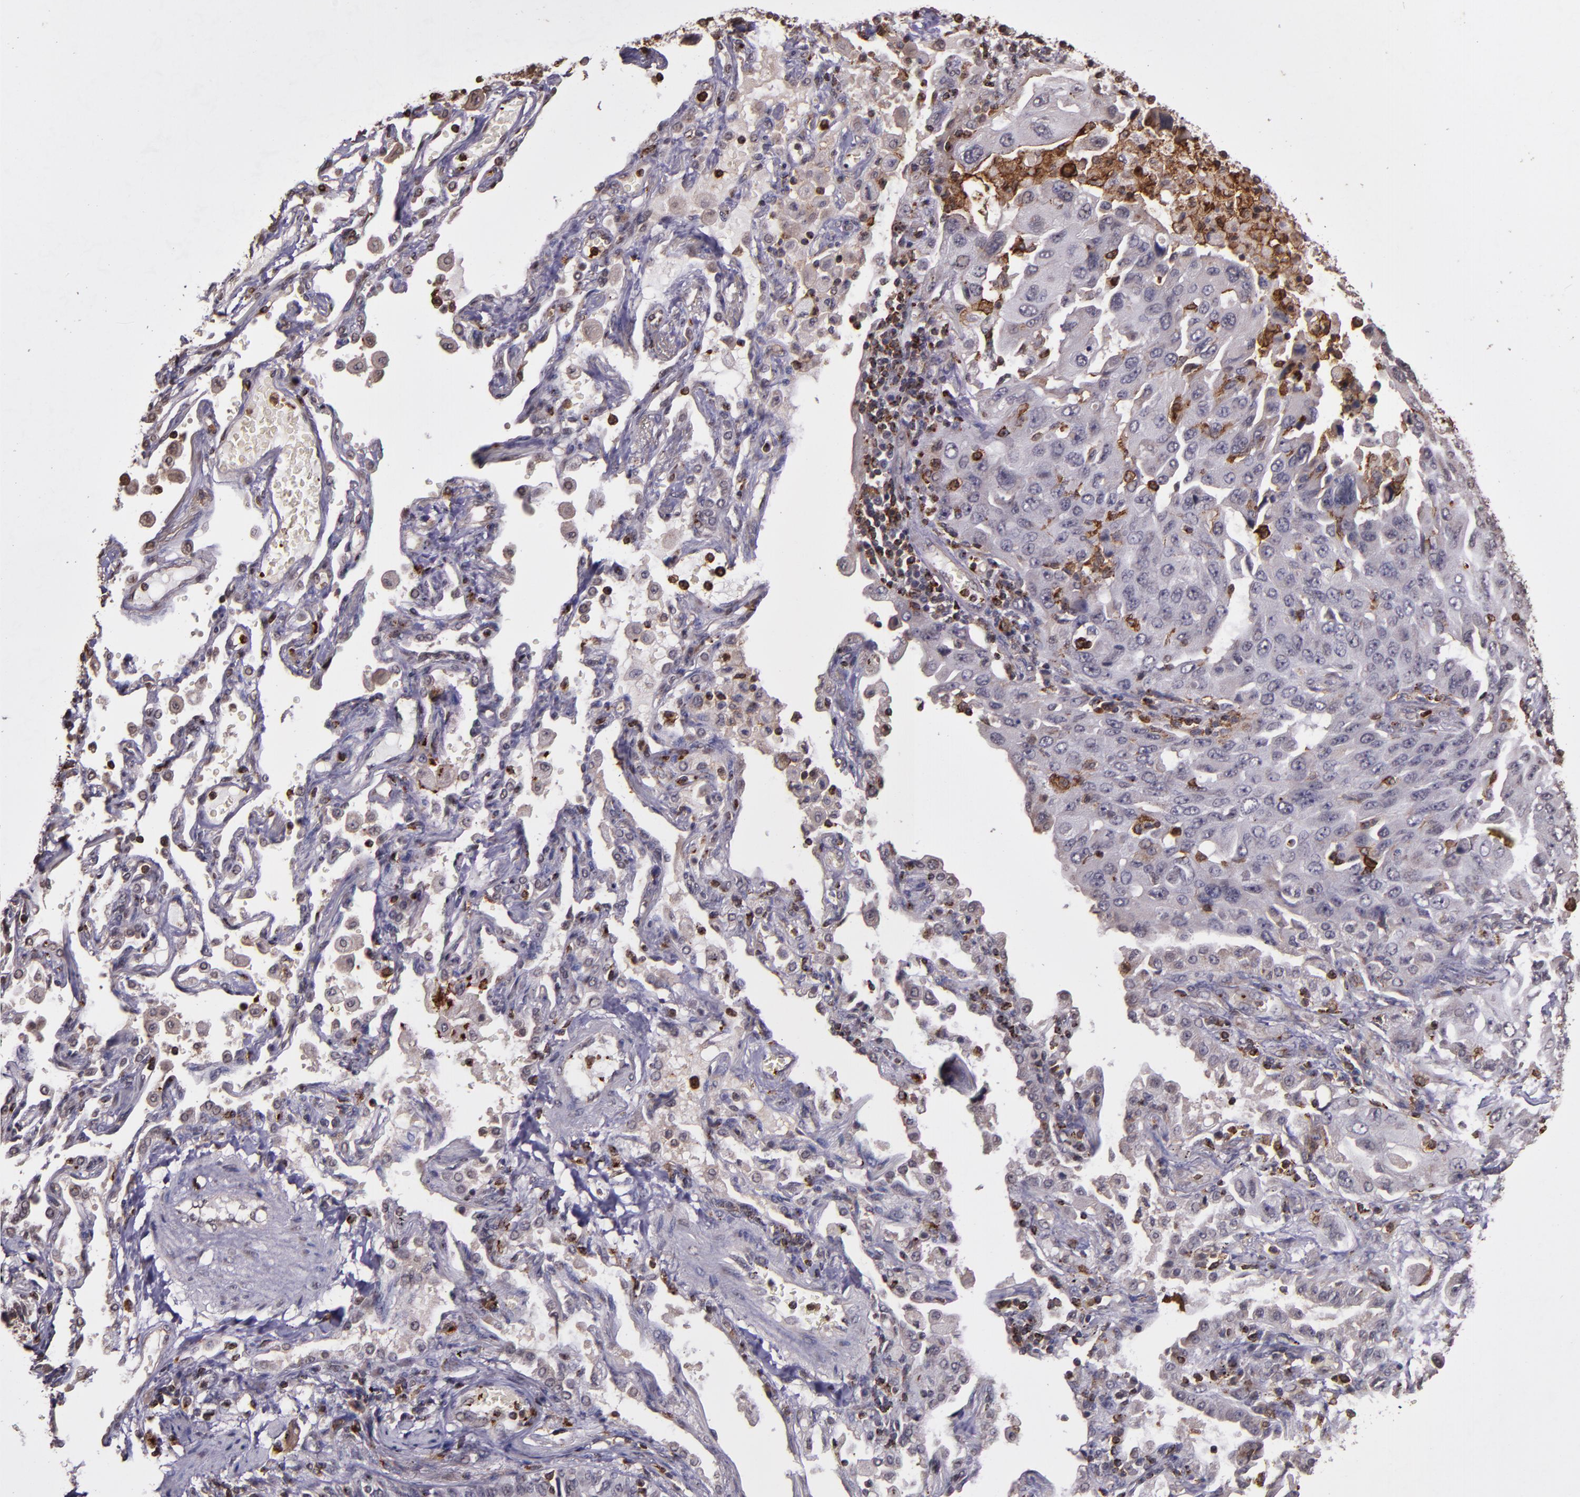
{"staining": {"intensity": "negative", "quantity": "none", "location": "none"}, "tissue": "lung cancer", "cell_type": "Tumor cells", "image_type": "cancer", "snomed": [{"axis": "morphology", "description": "Adenocarcinoma, NOS"}, {"axis": "topography", "description": "Lung"}], "caption": "This is an IHC image of human lung cancer (adenocarcinoma). There is no positivity in tumor cells.", "gene": "SLC2A3", "patient": {"sex": "female", "age": 65}}